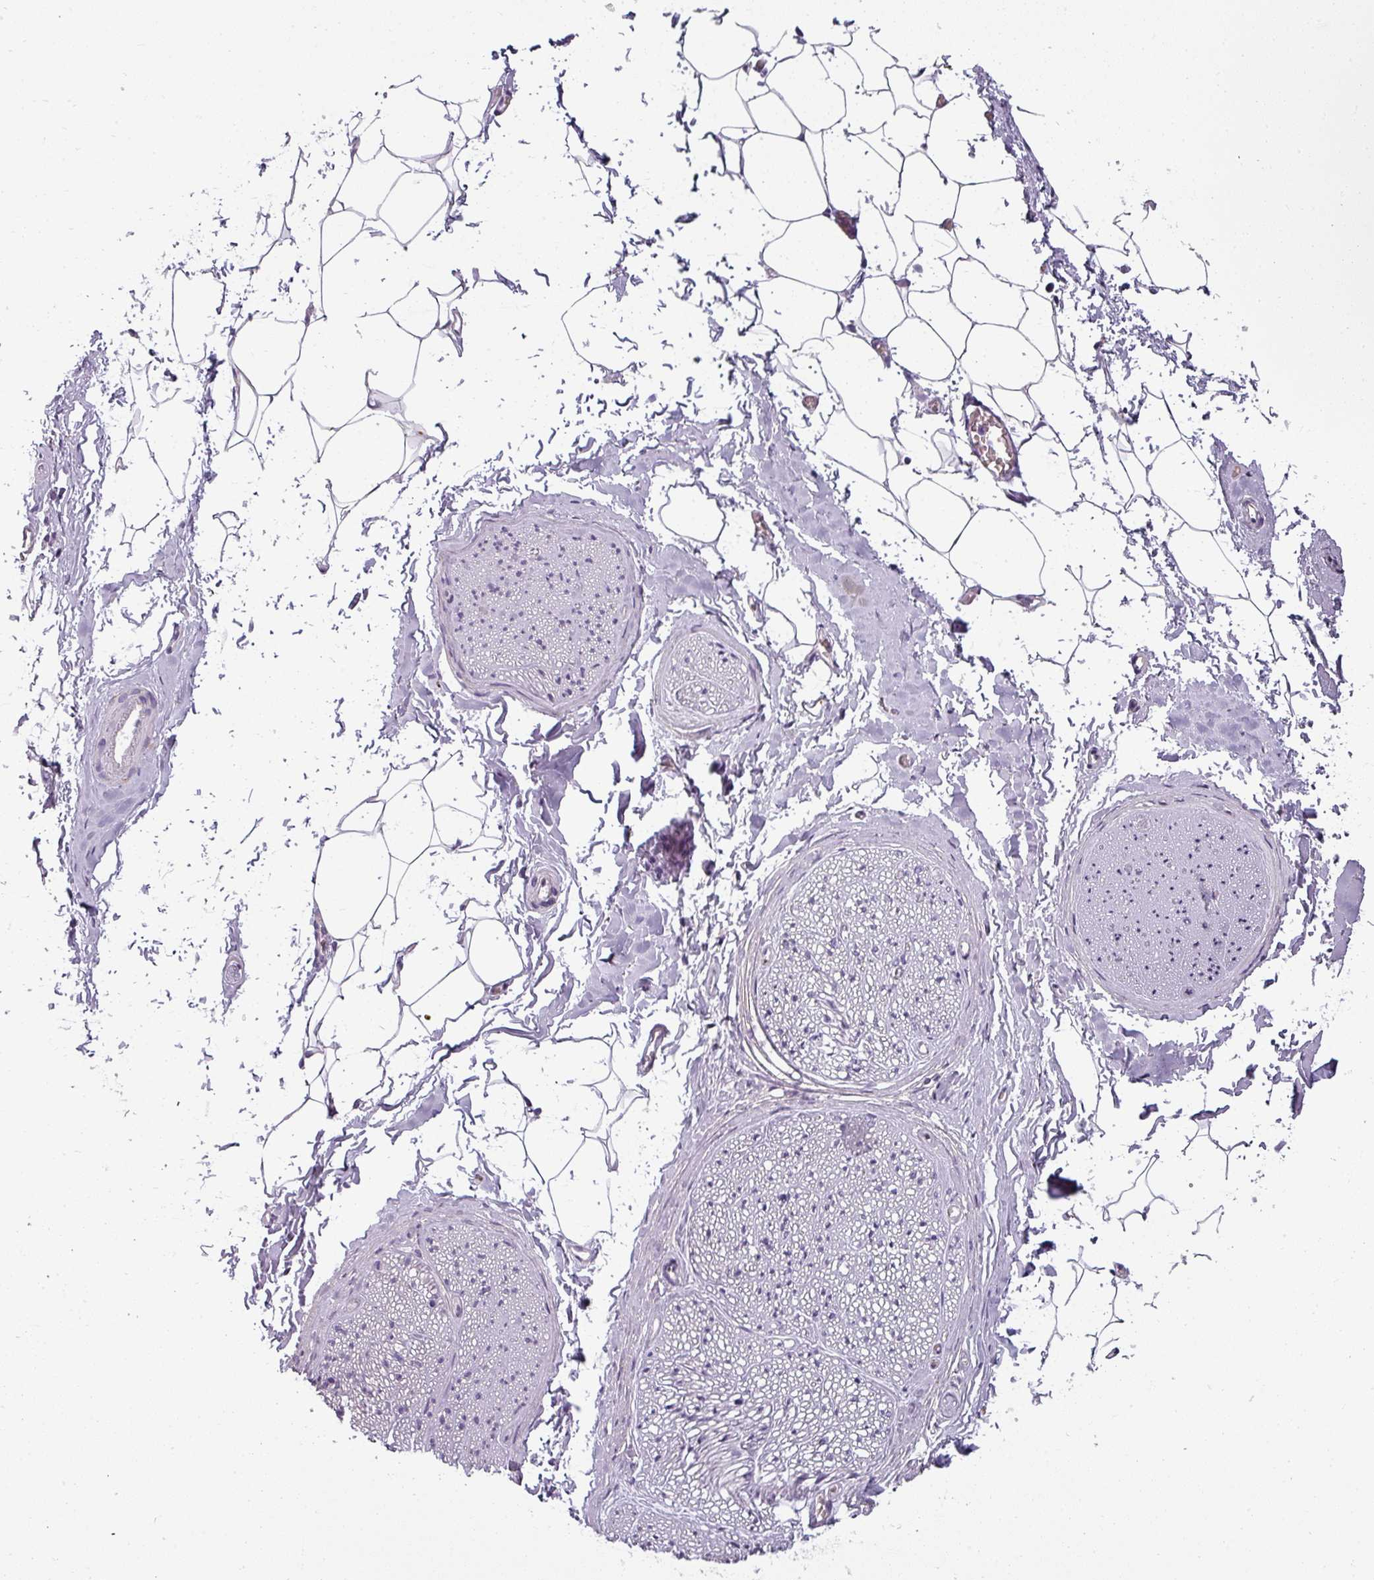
{"staining": {"intensity": "negative", "quantity": "none", "location": "none"}, "tissue": "adipose tissue", "cell_type": "Adipocytes", "image_type": "normal", "snomed": [{"axis": "morphology", "description": "Normal tissue, NOS"}, {"axis": "morphology", "description": "Adenocarcinoma, High grade"}, {"axis": "topography", "description": "Prostate"}, {"axis": "topography", "description": "Peripheral nerve tissue"}], "caption": "Adipocytes are negative for brown protein staining in benign adipose tissue. The staining is performed using DAB (3,3'-diaminobenzidine) brown chromogen with nuclei counter-stained in using hematoxylin.", "gene": "ASB1", "patient": {"sex": "male", "age": 68}}